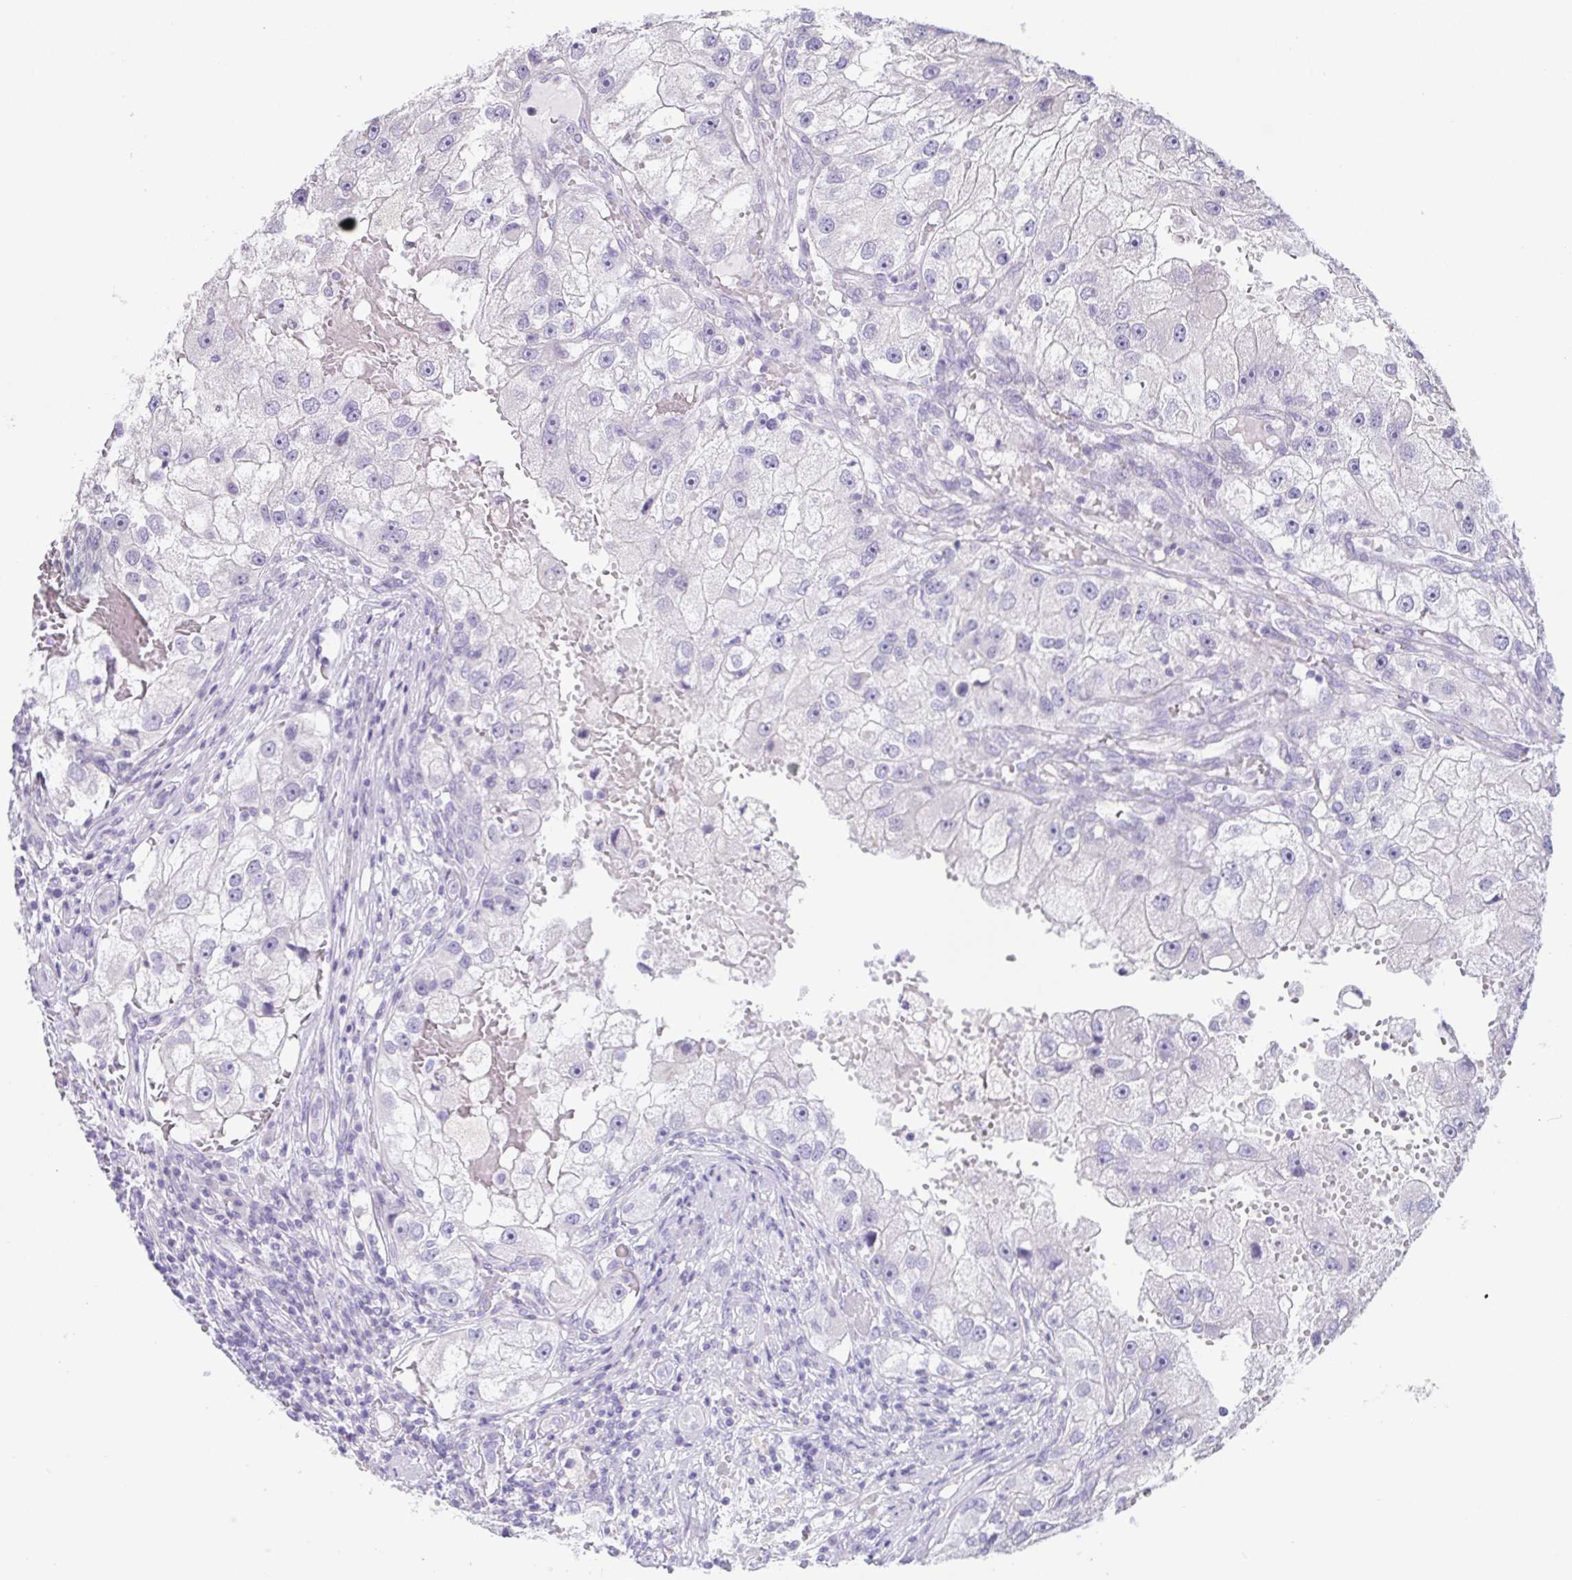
{"staining": {"intensity": "negative", "quantity": "none", "location": "none"}, "tissue": "renal cancer", "cell_type": "Tumor cells", "image_type": "cancer", "snomed": [{"axis": "morphology", "description": "Adenocarcinoma, NOS"}, {"axis": "topography", "description": "Kidney"}], "caption": "Human adenocarcinoma (renal) stained for a protein using immunohistochemistry demonstrates no expression in tumor cells.", "gene": "HDGFL1", "patient": {"sex": "male", "age": 63}}